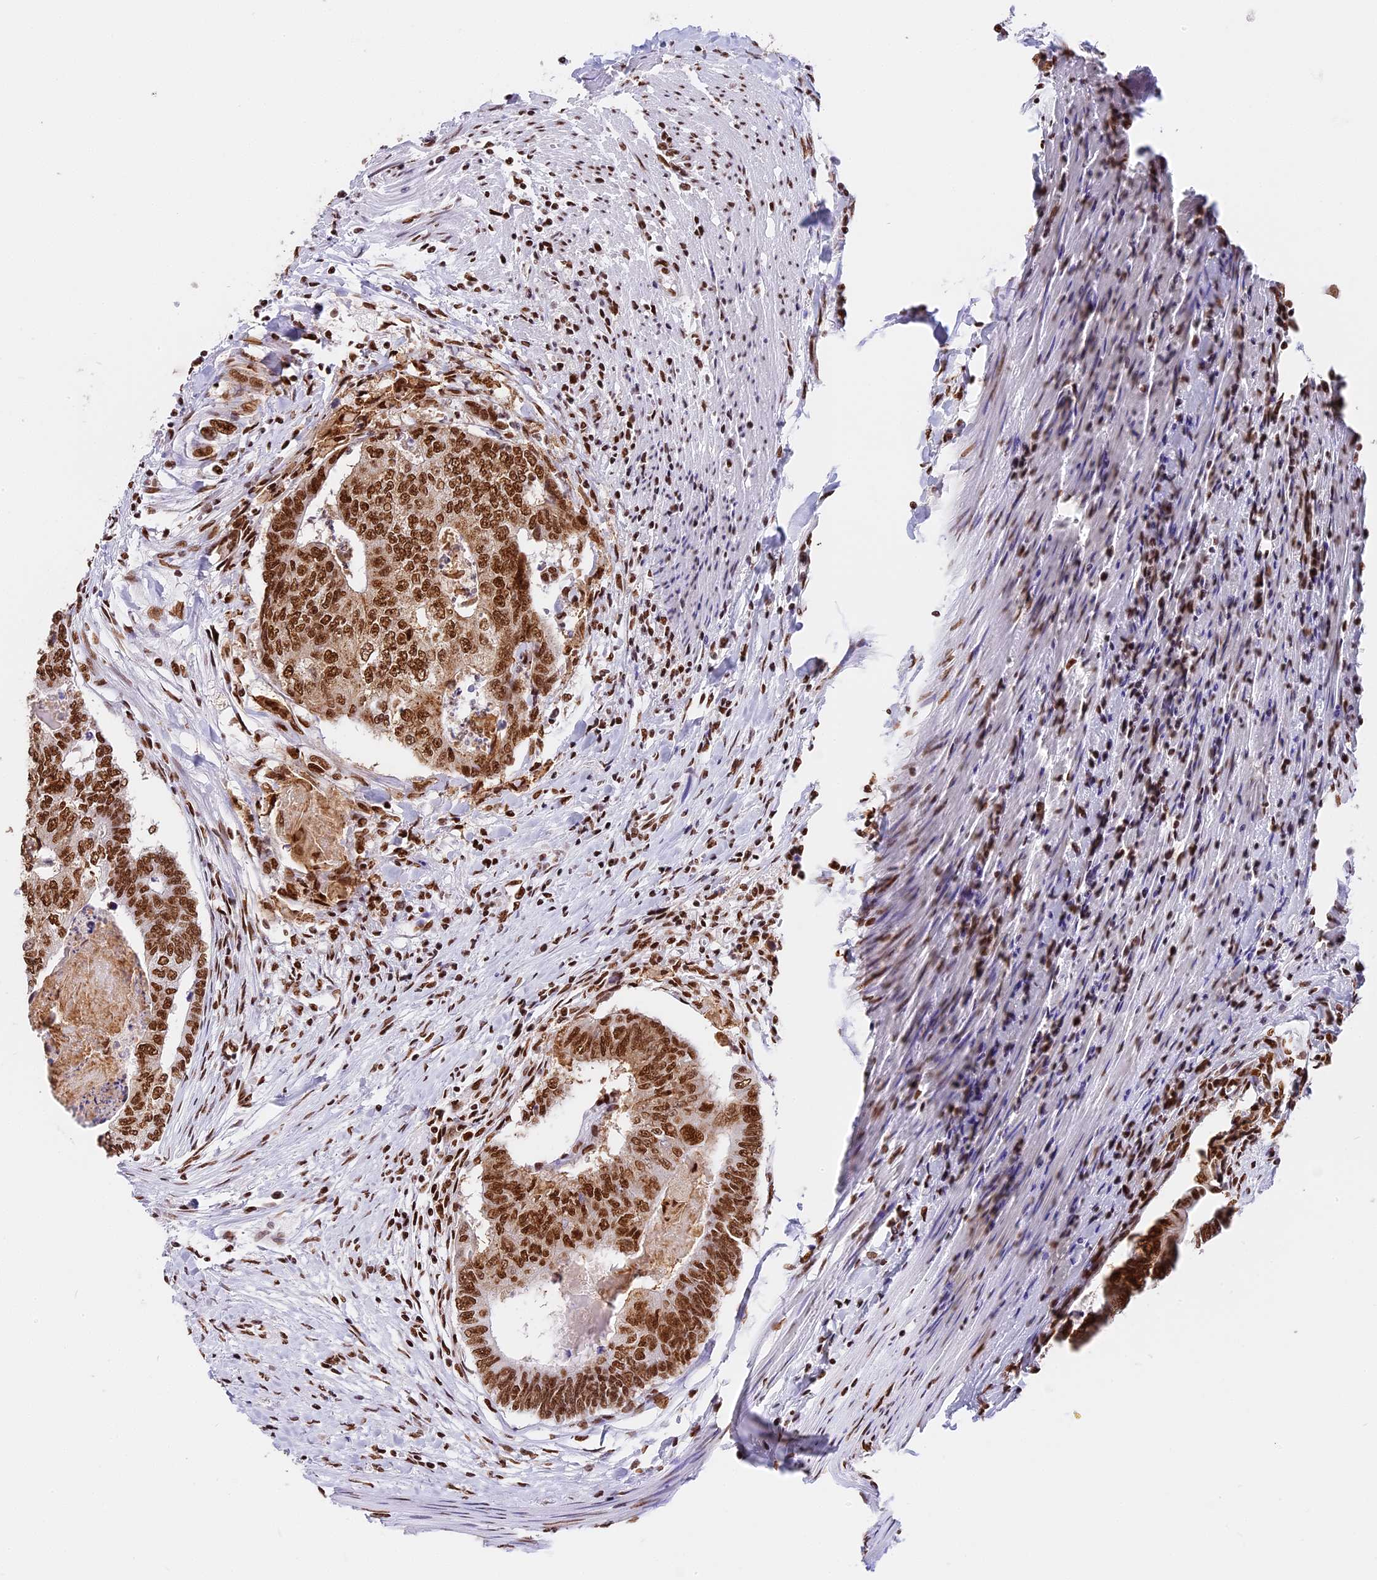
{"staining": {"intensity": "strong", "quantity": ">75%", "location": "nuclear"}, "tissue": "colorectal cancer", "cell_type": "Tumor cells", "image_type": "cancer", "snomed": [{"axis": "morphology", "description": "Adenocarcinoma, NOS"}, {"axis": "topography", "description": "Colon"}], "caption": "An immunohistochemistry (IHC) histopathology image of tumor tissue is shown. Protein staining in brown labels strong nuclear positivity in colorectal adenocarcinoma within tumor cells.", "gene": "SBNO1", "patient": {"sex": "female", "age": 67}}